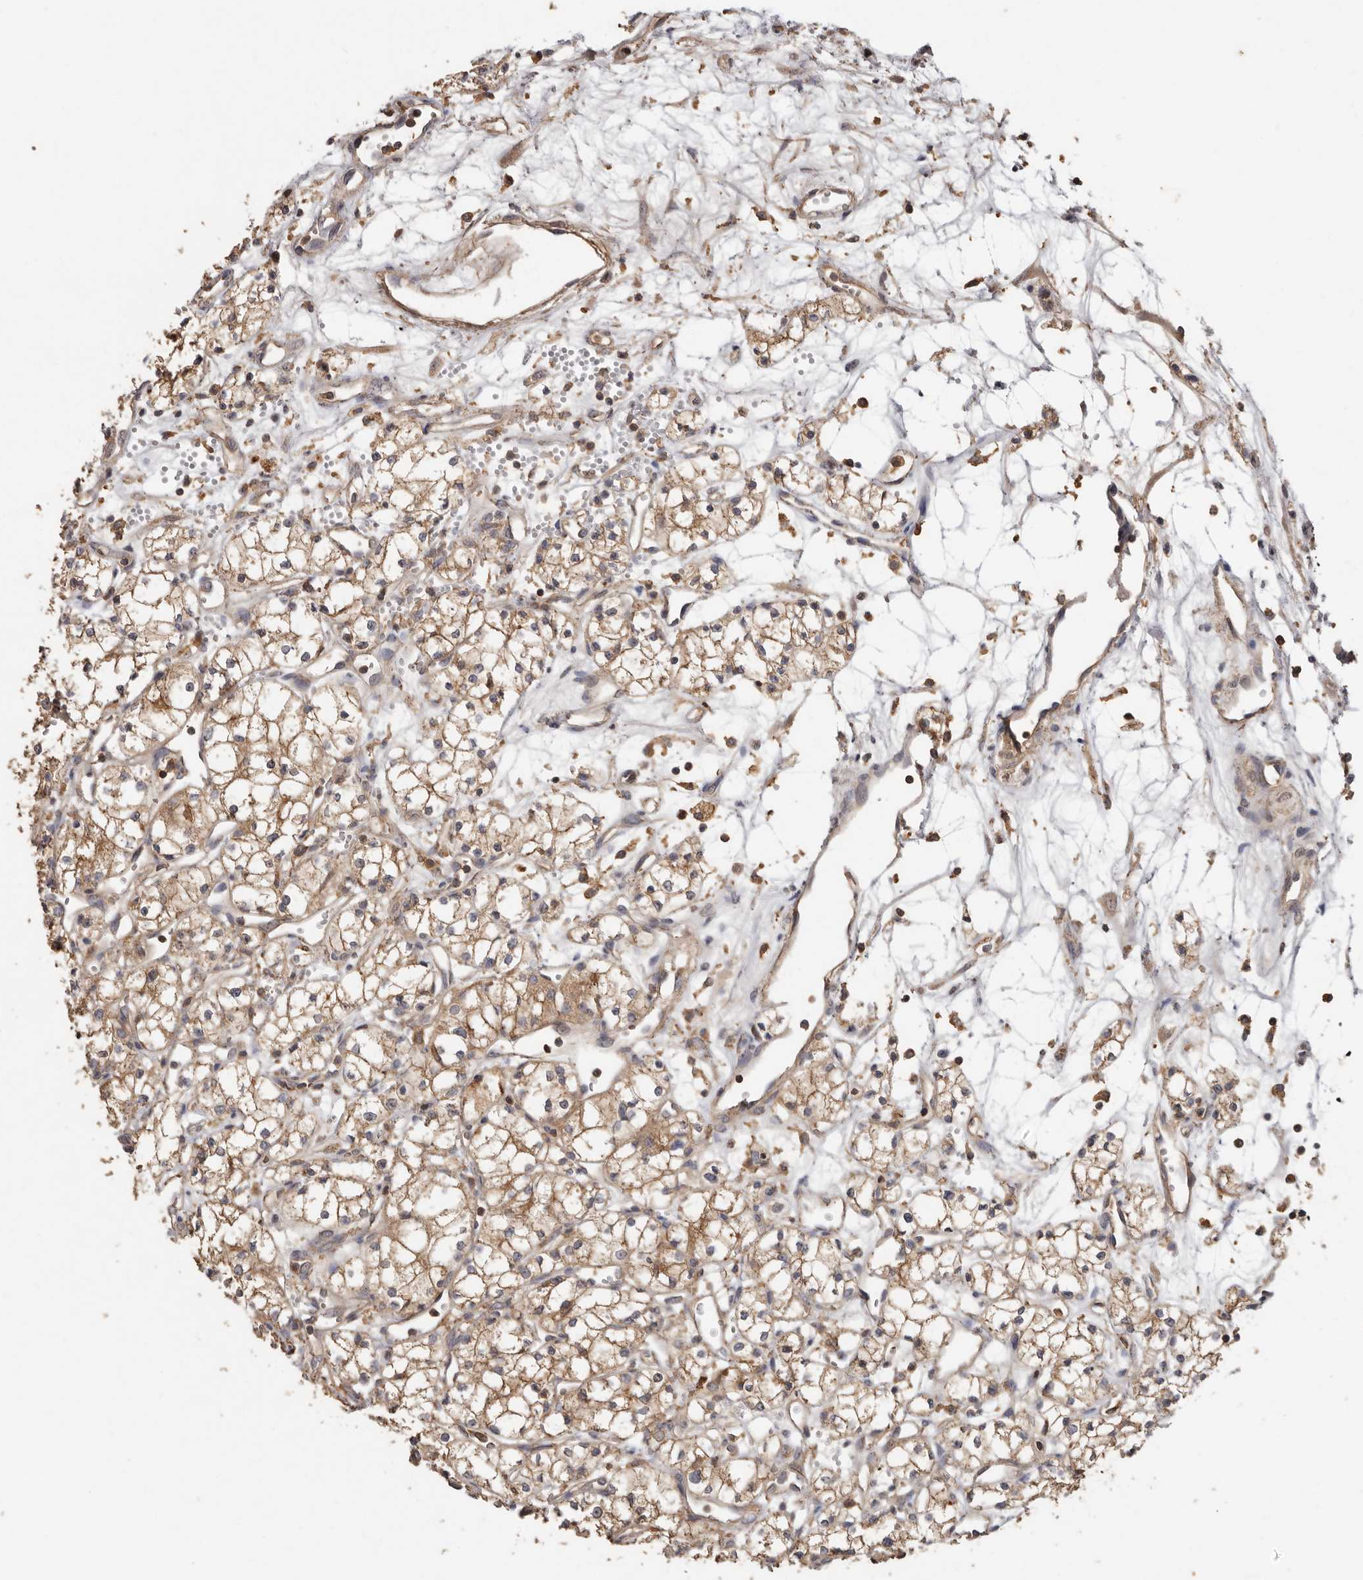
{"staining": {"intensity": "moderate", "quantity": ">75%", "location": "cytoplasmic/membranous"}, "tissue": "renal cancer", "cell_type": "Tumor cells", "image_type": "cancer", "snomed": [{"axis": "morphology", "description": "Adenocarcinoma, NOS"}, {"axis": "topography", "description": "Kidney"}], "caption": "Human renal adenocarcinoma stained with a protein marker reveals moderate staining in tumor cells.", "gene": "RWDD1", "patient": {"sex": "male", "age": 59}}